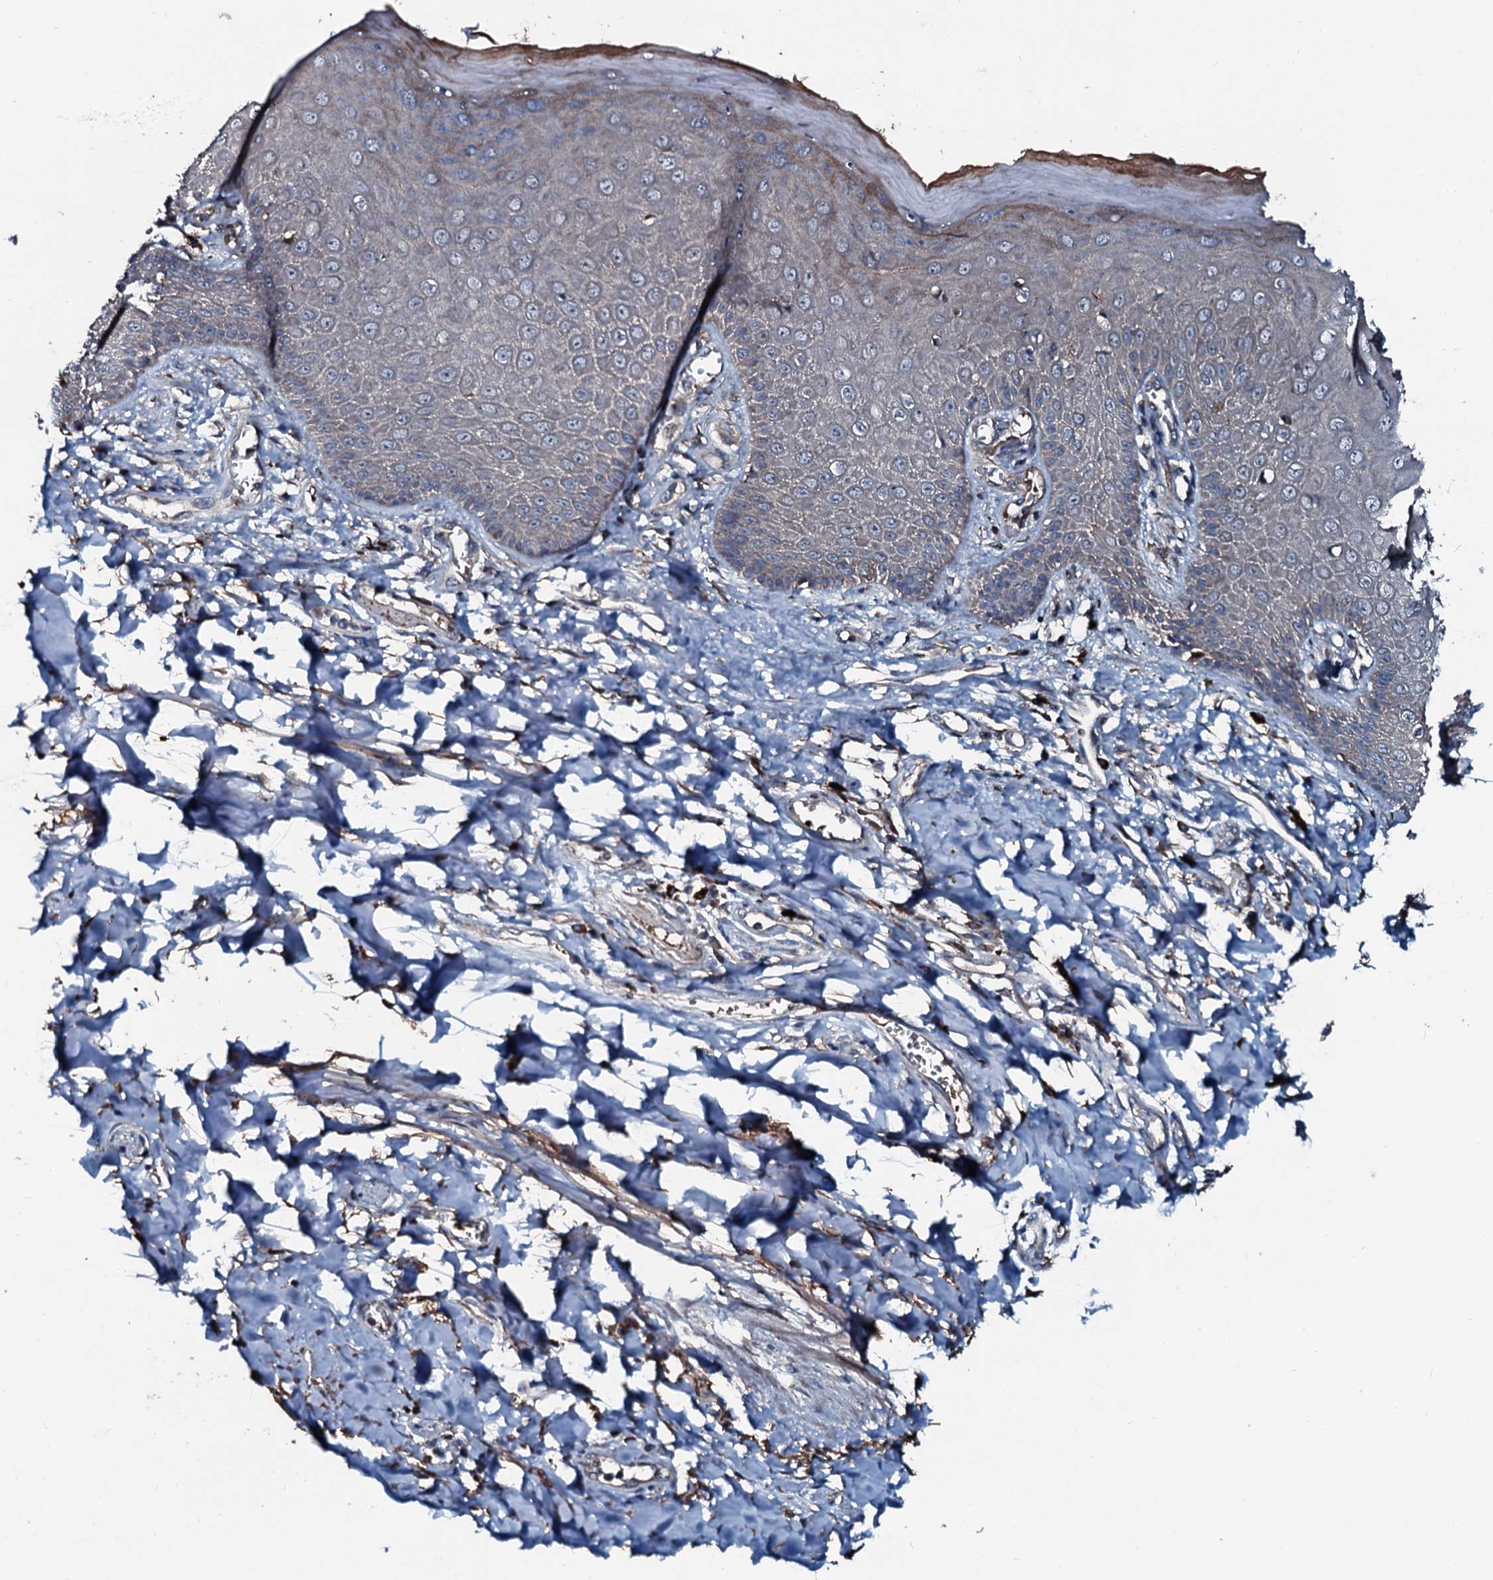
{"staining": {"intensity": "moderate", "quantity": "25%-75%", "location": "cytoplasmic/membranous"}, "tissue": "skin", "cell_type": "Epidermal cells", "image_type": "normal", "snomed": [{"axis": "morphology", "description": "Normal tissue, NOS"}, {"axis": "topography", "description": "Anal"}], "caption": "Immunohistochemistry of normal skin demonstrates medium levels of moderate cytoplasmic/membranous positivity in approximately 25%-75% of epidermal cells. (DAB = brown stain, brightfield microscopy at high magnification).", "gene": "AARS1", "patient": {"sex": "male", "age": 78}}